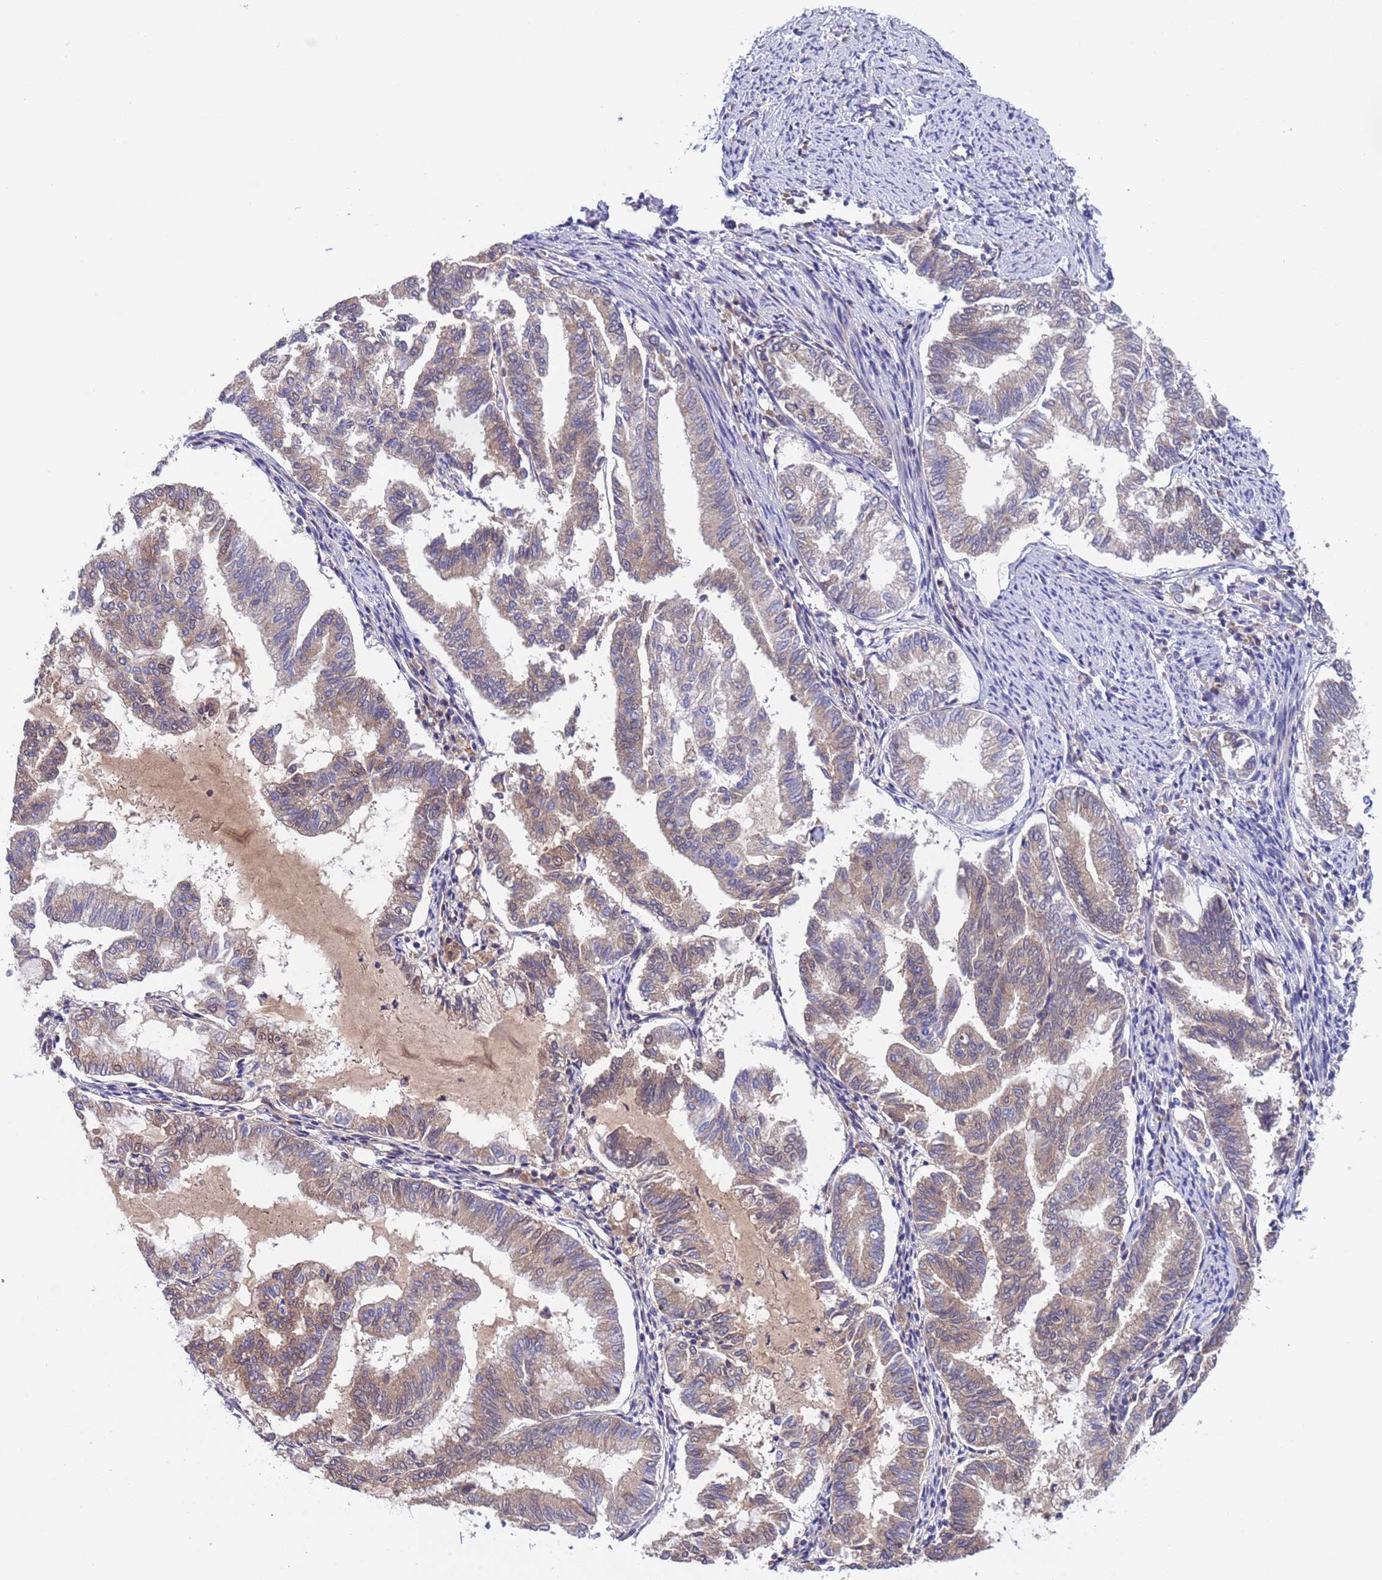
{"staining": {"intensity": "weak", "quantity": "<25%", "location": "cytoplasmic/membranous"}, "tissue": "endometrial cancer", "cell_type": "Tumor cells", "image_type": "cancer", "snomed": [{"axis": "morphology", "description": "Adenocarcinoma, NOS"}, {"axis": "topography", "description": "Endometrium"}], "caption": "Immunohistochemical staining of human endometrial cancer reveals no significant positivity in tumor cells. The staining was performed using DAB (3,3'-diaminobenzidine) to visualize the protein expression in brown, while the nuclei were stained in blue with hematoxylin (Magnification: 20x).", "gene": "PARP16", "patient": {"sex": "female", "age": 79}}